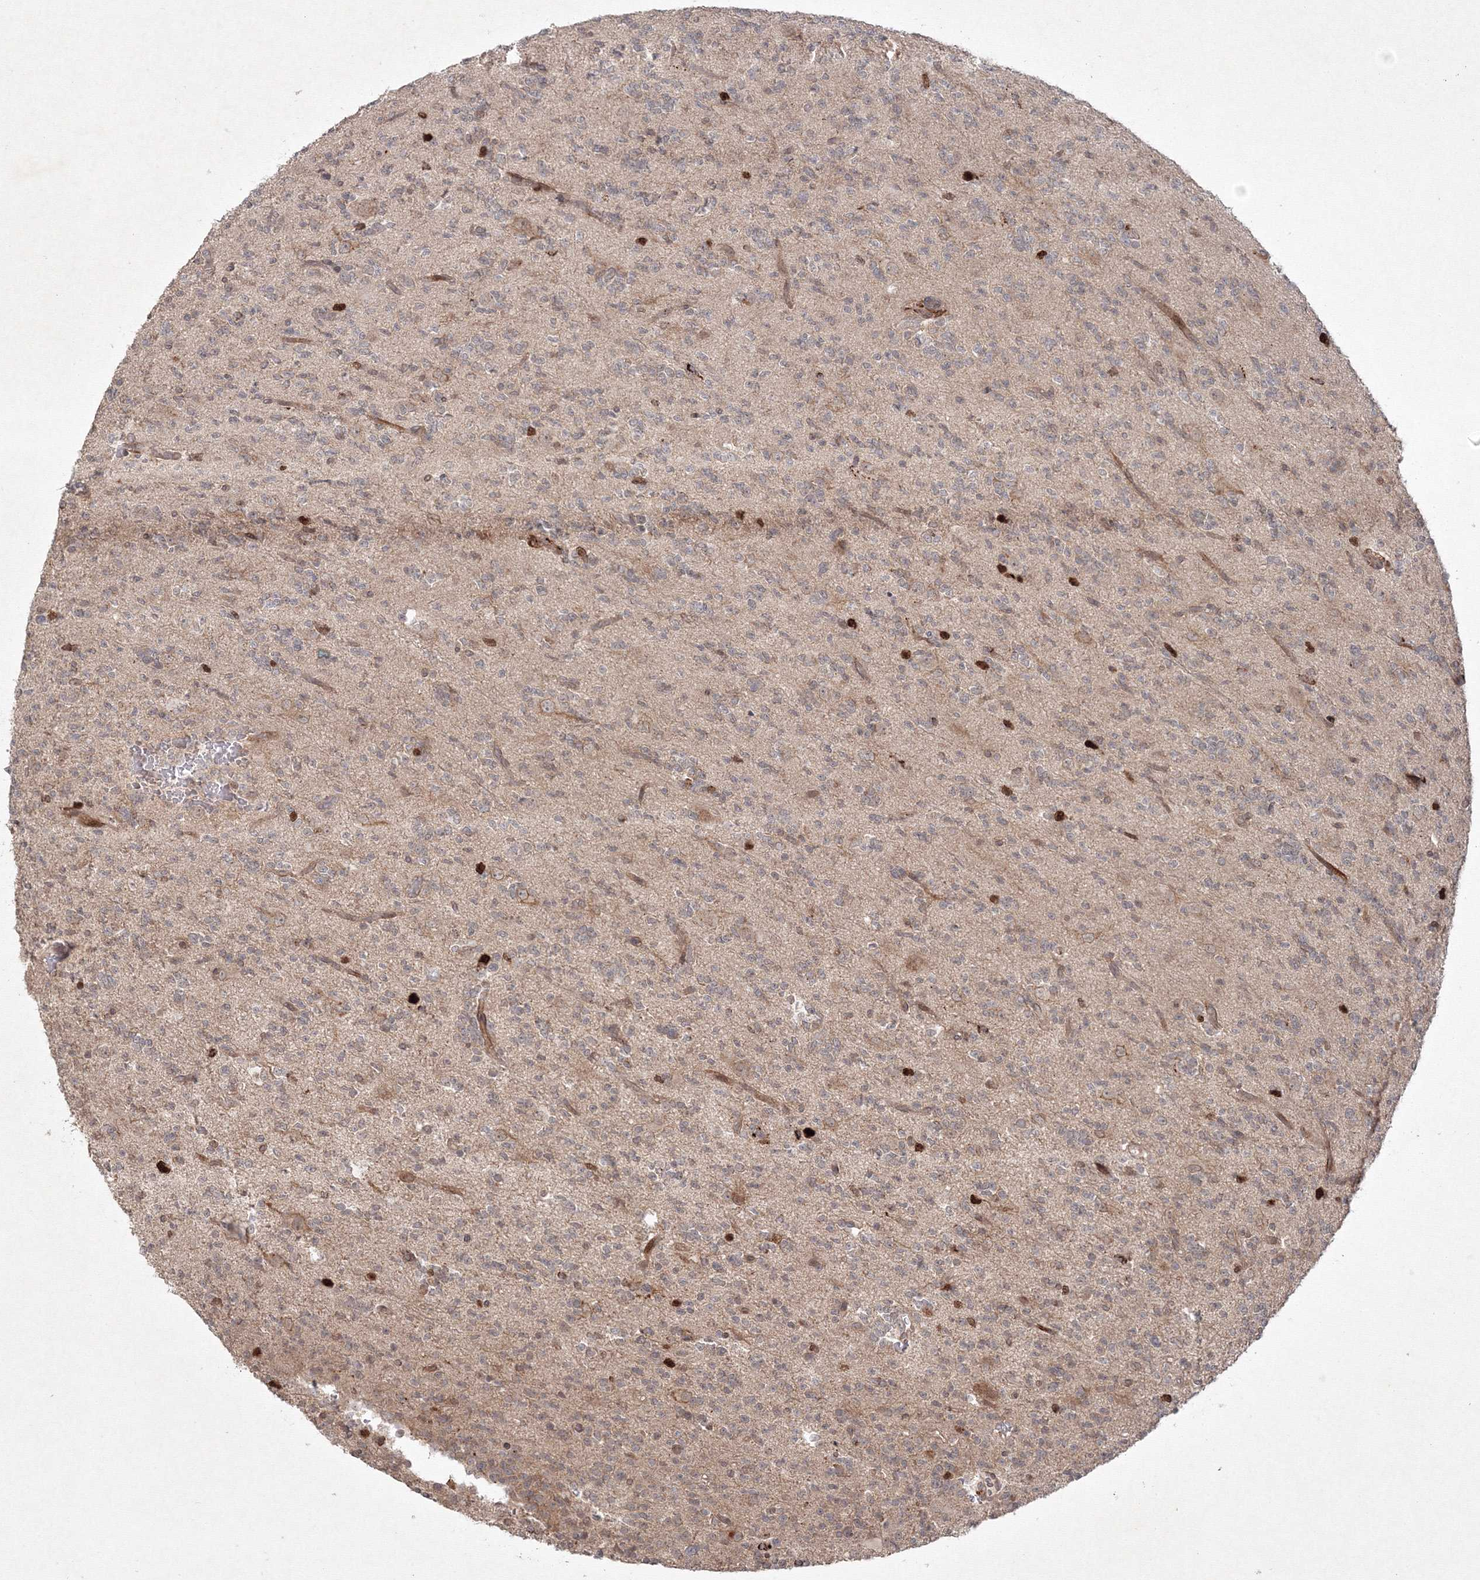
{"staining": {"intensity": "weak", "quantity": ">75%", "location": "cytoplasmic/membranous,nuclear"}, "tissue": "glioma", "cell_type": "Tumor cells", "image_type": "cancer", "snomed": [{"axis": "morphology", "description": "Glioma, malignant, High grade"}, {"axis": "topography", "description": "Brain"}], "caption": "Malignant high-grade glioma stained for a protein (brown) shows weak cytoplasmic/membranous and nuclear positive expression in approximately >75% of tumor cells.", "gene": "KIF20A", "patient": {"sex": "female", "age": 62}}